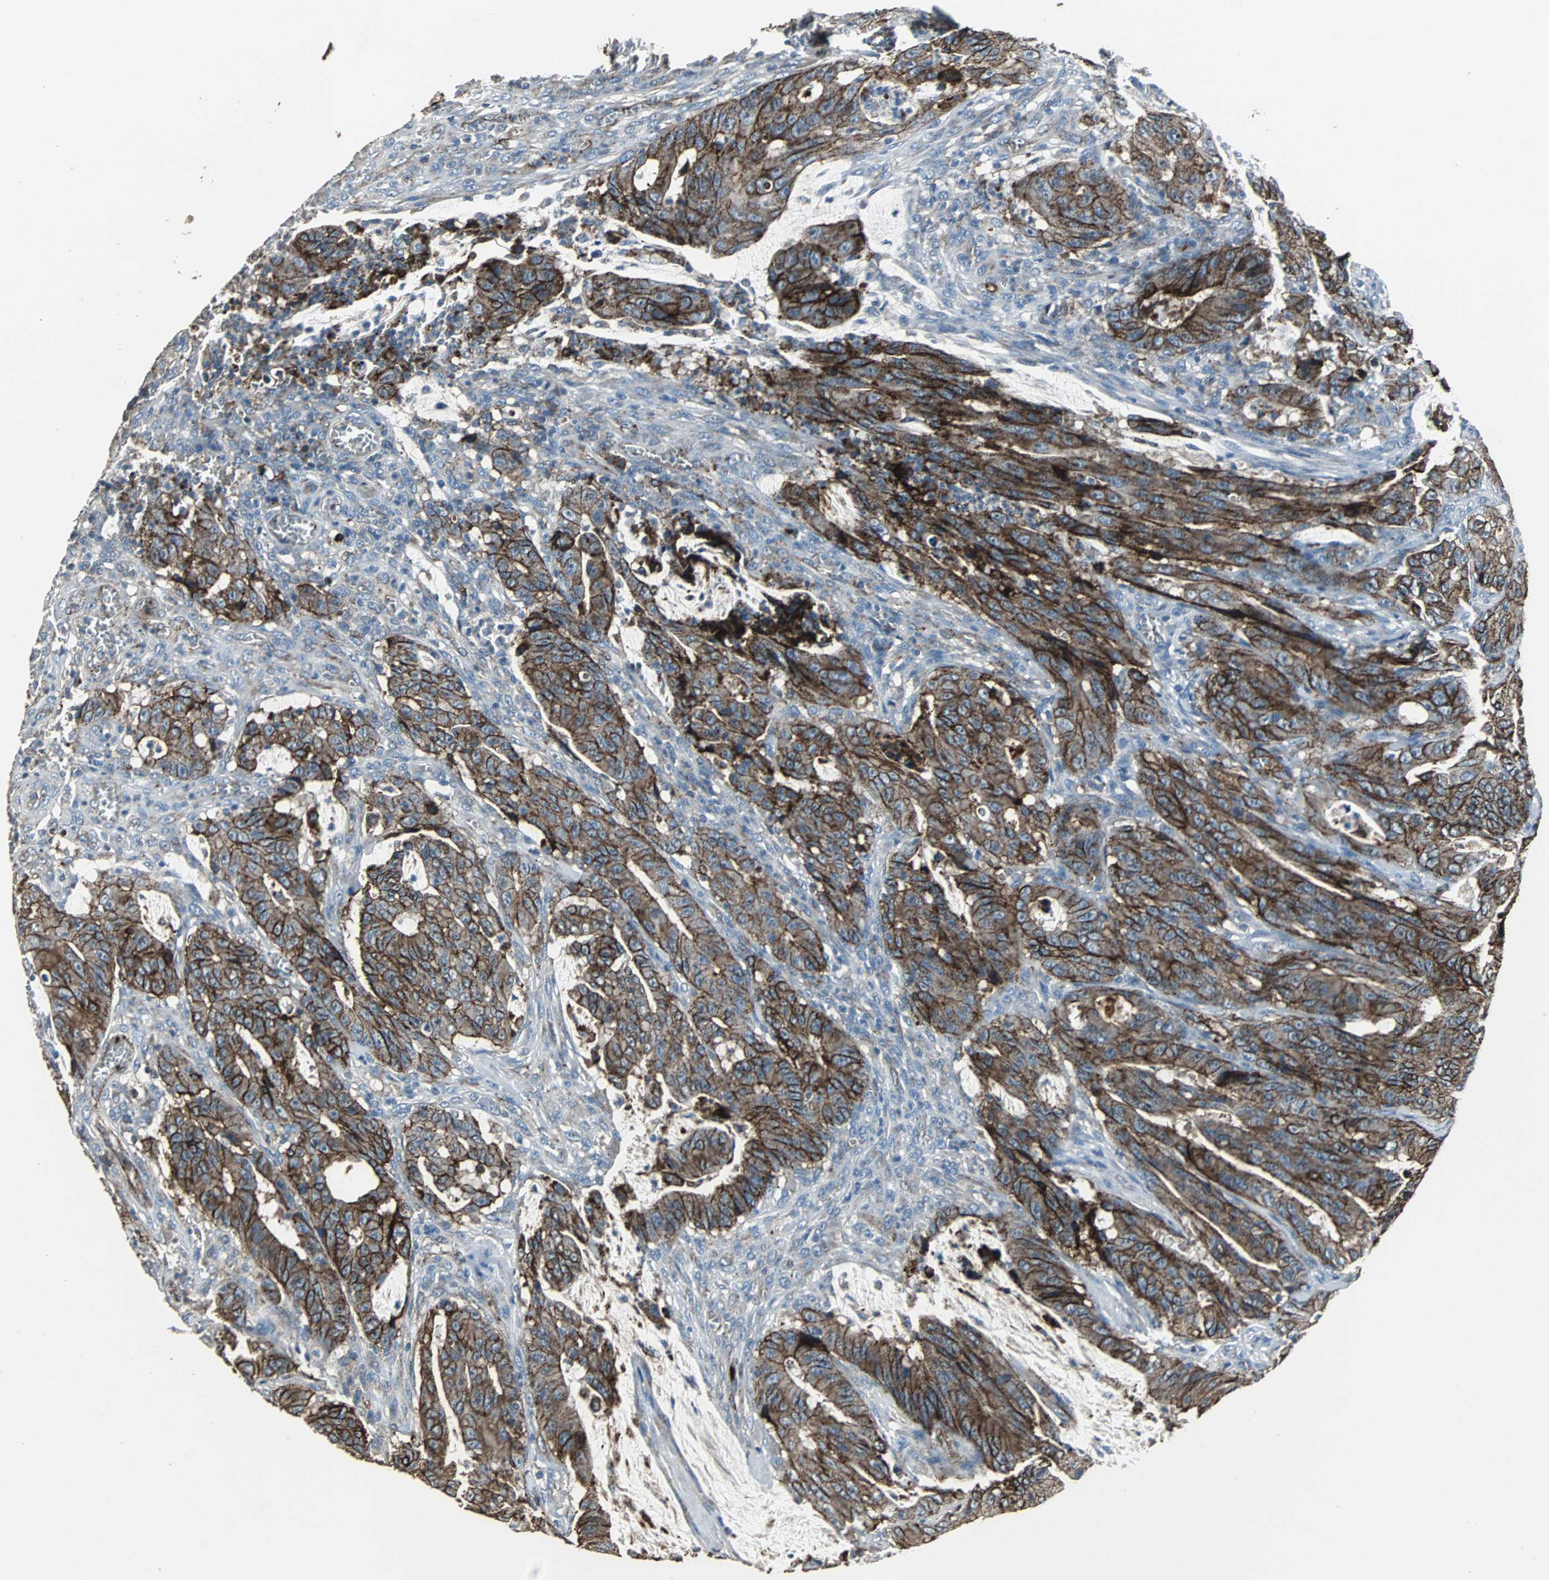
{"staining": {"intensity": "strong", "quantity": ">75%", "location": "cytoplasmic/membranous"}, "tissue": "colorectal cancer", "cell_type": "Tumor cells", "image_type": "cancer", "snomed": [{"axis": "morphology", "description": "Adenocarcinoma, NOS"}, {"axis": "topography", "description": "Colon"}], "caption": "Immunohistochemical staining of human colorectal adenocarcinoma exhibits strong cytoplasmic/membranous protein staining in about >75% of tumor cells.", "gene": "F11R", "patient": {"sex": "male", "age": 45}}